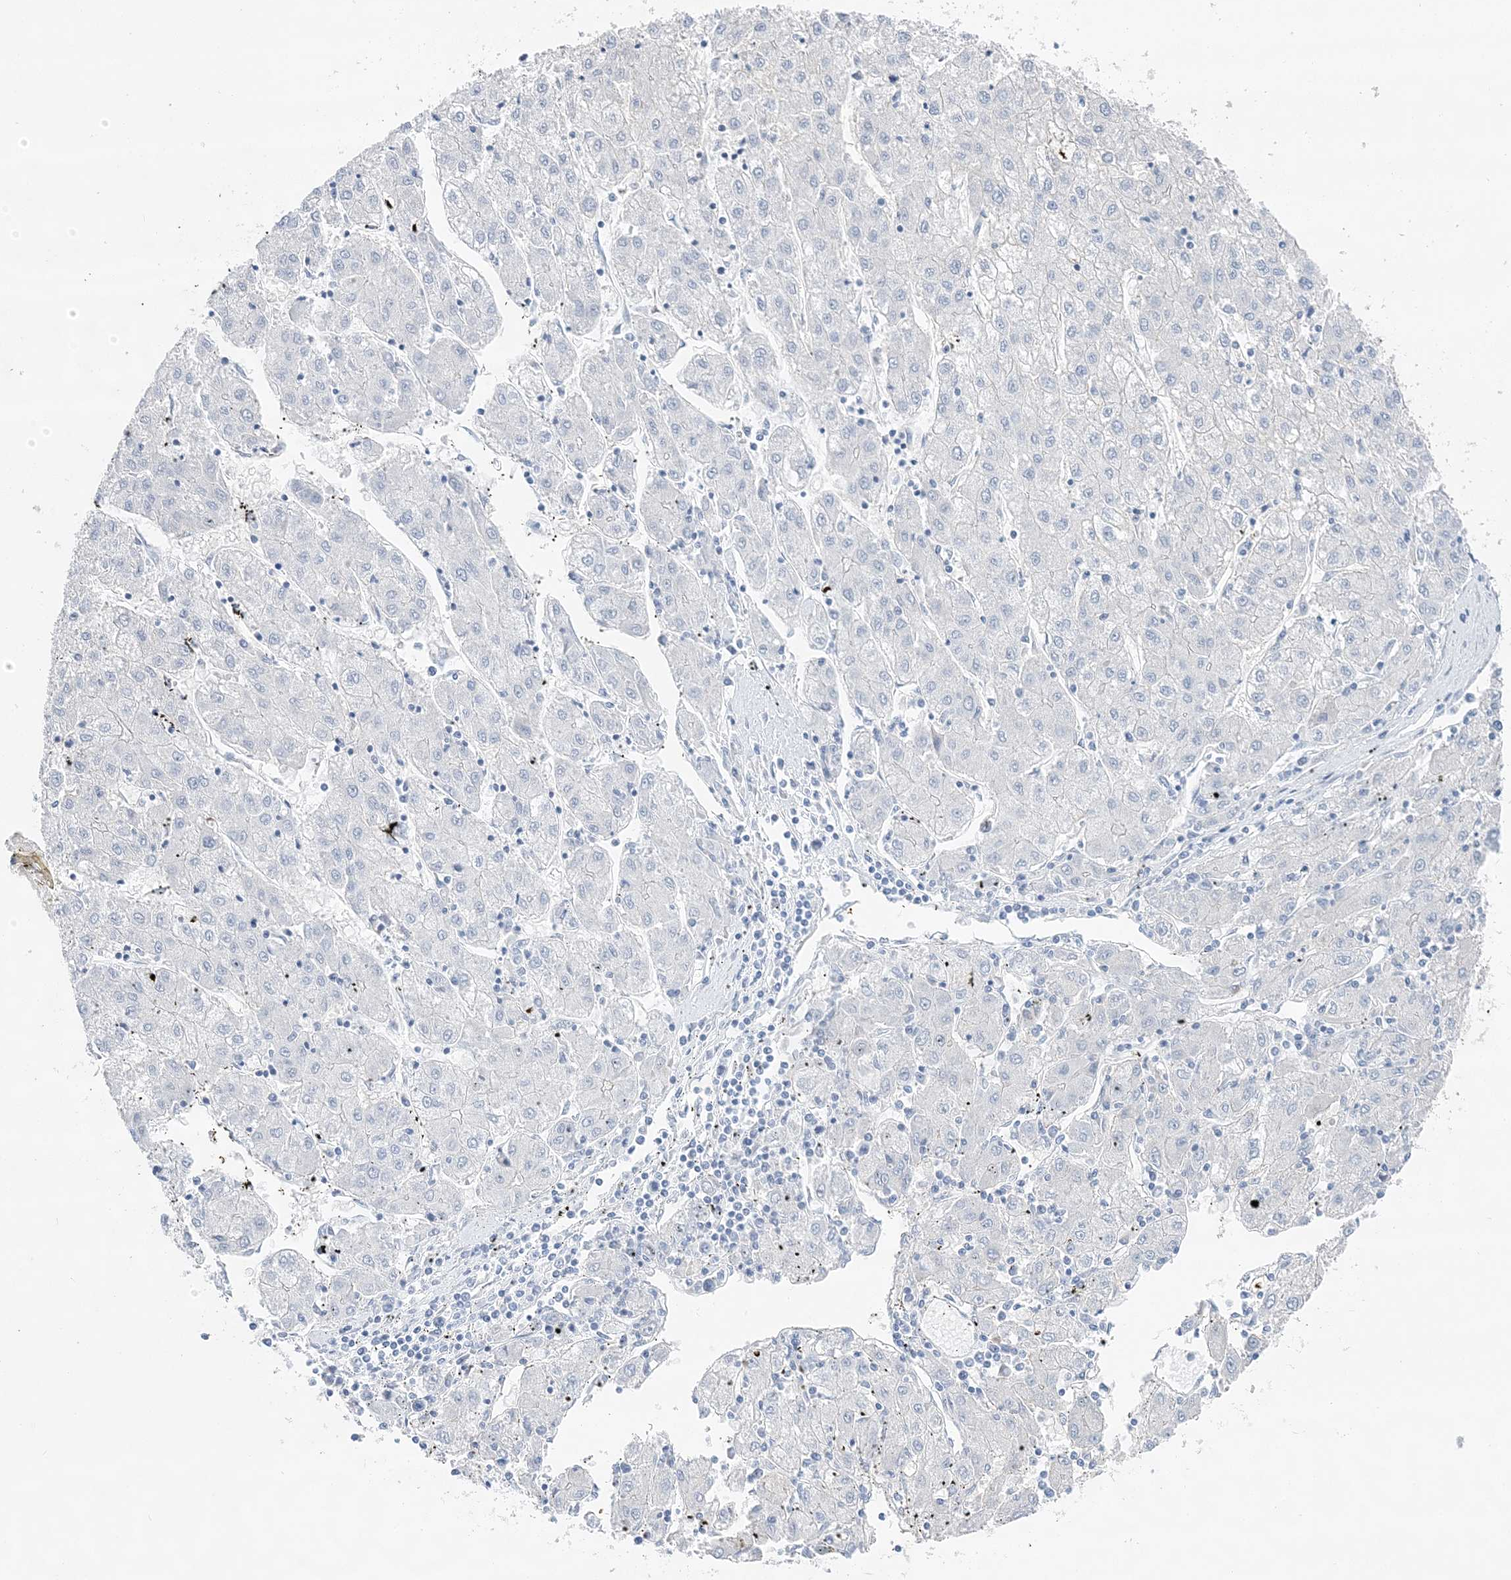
{"staining": {"intensity": "negative", "quantity": "none", "location": "none"}, "tissue": "liver cancer", "cell_type": "Tumor cells", "image_type": "cancer", "snomed": [{"axis": "morphology", "description": "Carcinoma, Hepatocellular, NOS"}, {"axis": "topography", "description": "Liver"}], "caption": "This histopathology image is of liver hepatocellular carcinoma stained with immunohistochemistry to label a protein in brown with the nuclei are counter-stained blue. There is no staining in tumor cells.", "gene": "SLC5A6", "patient": {"sex": "male", "age": 72}}